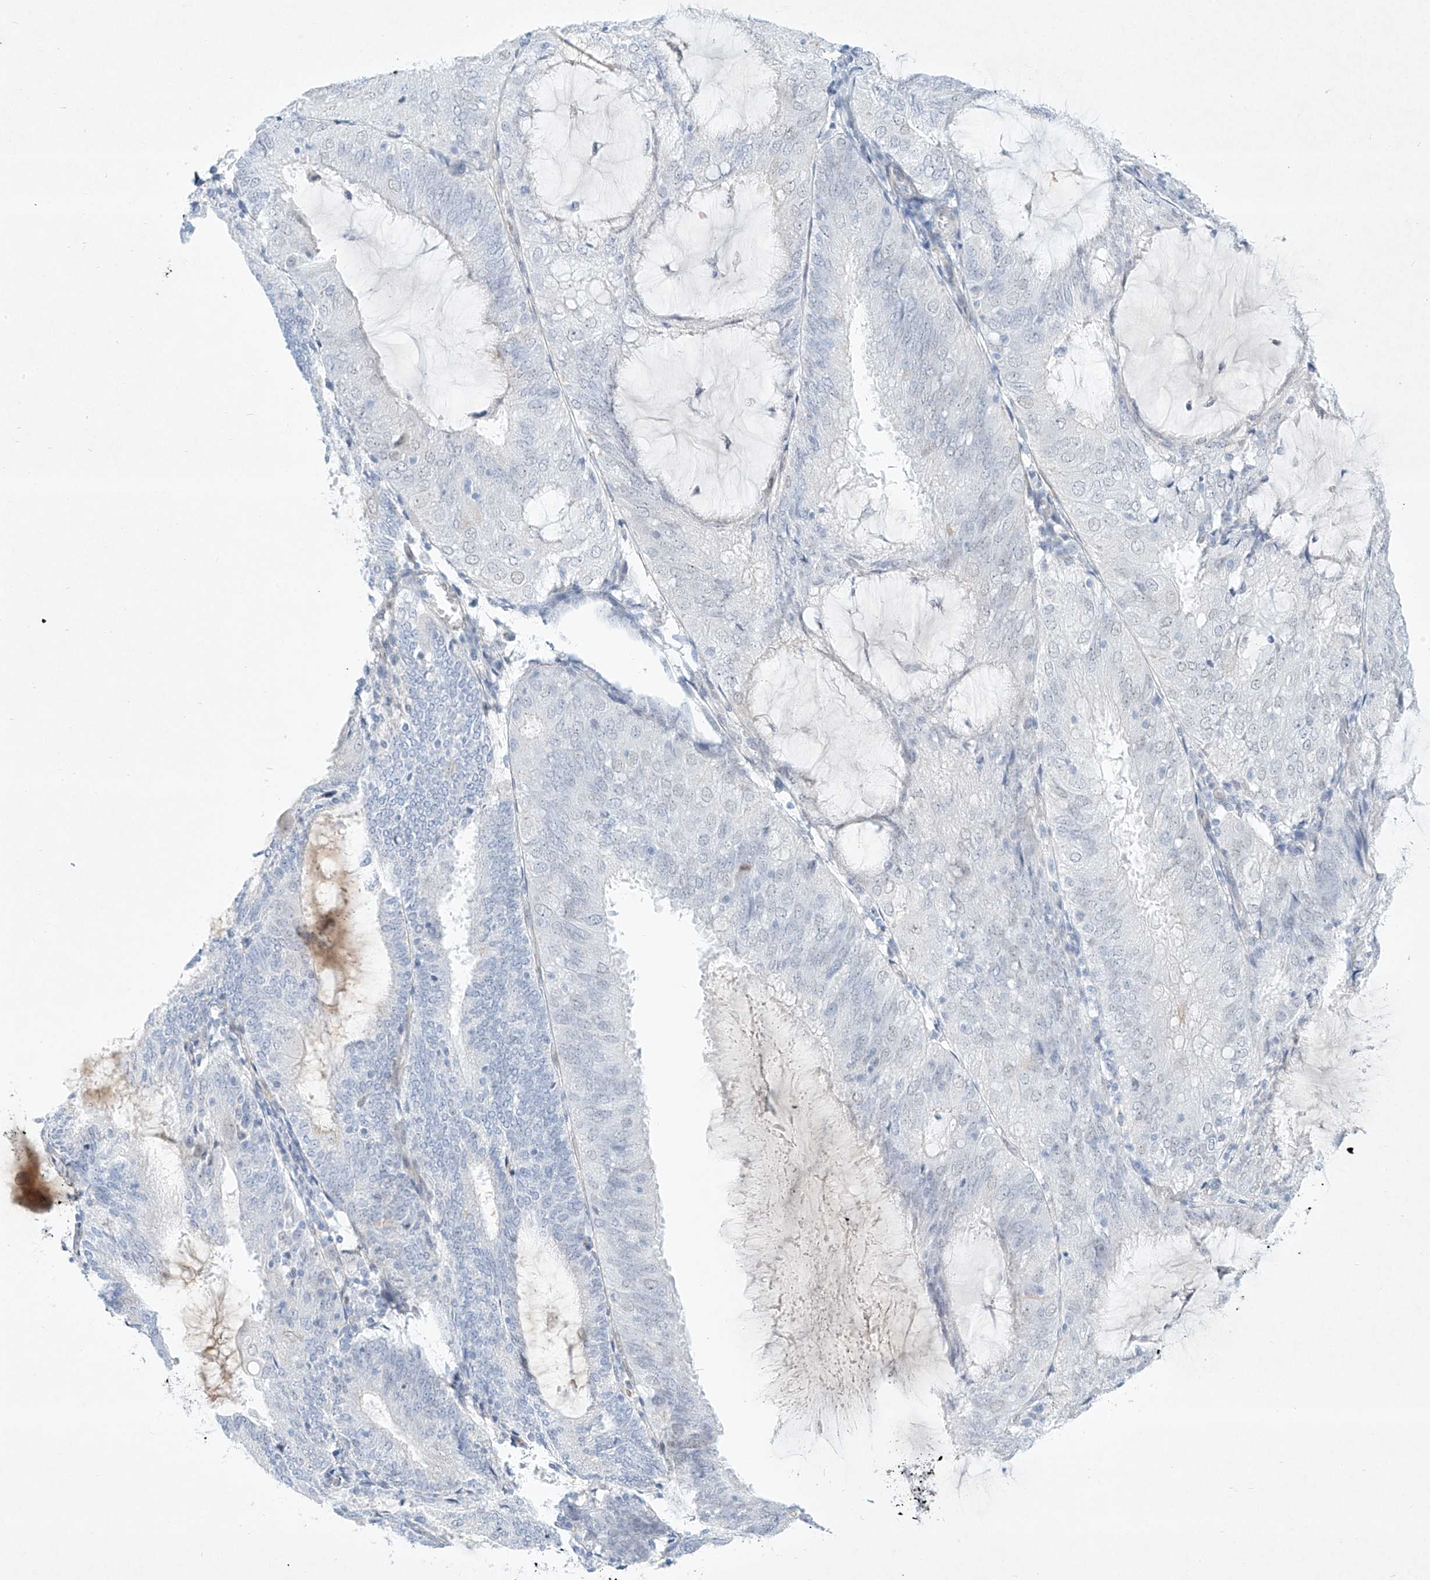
{"staining": {"intensity": "negative", "quantity": "none", "location": "none"}, "tissue": "endometrial cancer", "cell_type": "Tumor cells", "image_type": "cancer", "snomed": [{"axis": "morphology", "description": "Adenocarcinoma, NOS"}, {"axis": "topography", "description": "Endometrium"}], "caption": "Immunohistochemistry micrograph of neoplastic tissue: human adenocarcinoma (endometrial) stained with DAB (3,3'-diaminobenzidine) displays no significant protein expression in tumor cells.", "gene": "REEP2", "patient": {"sex": "female", "age": 81}}